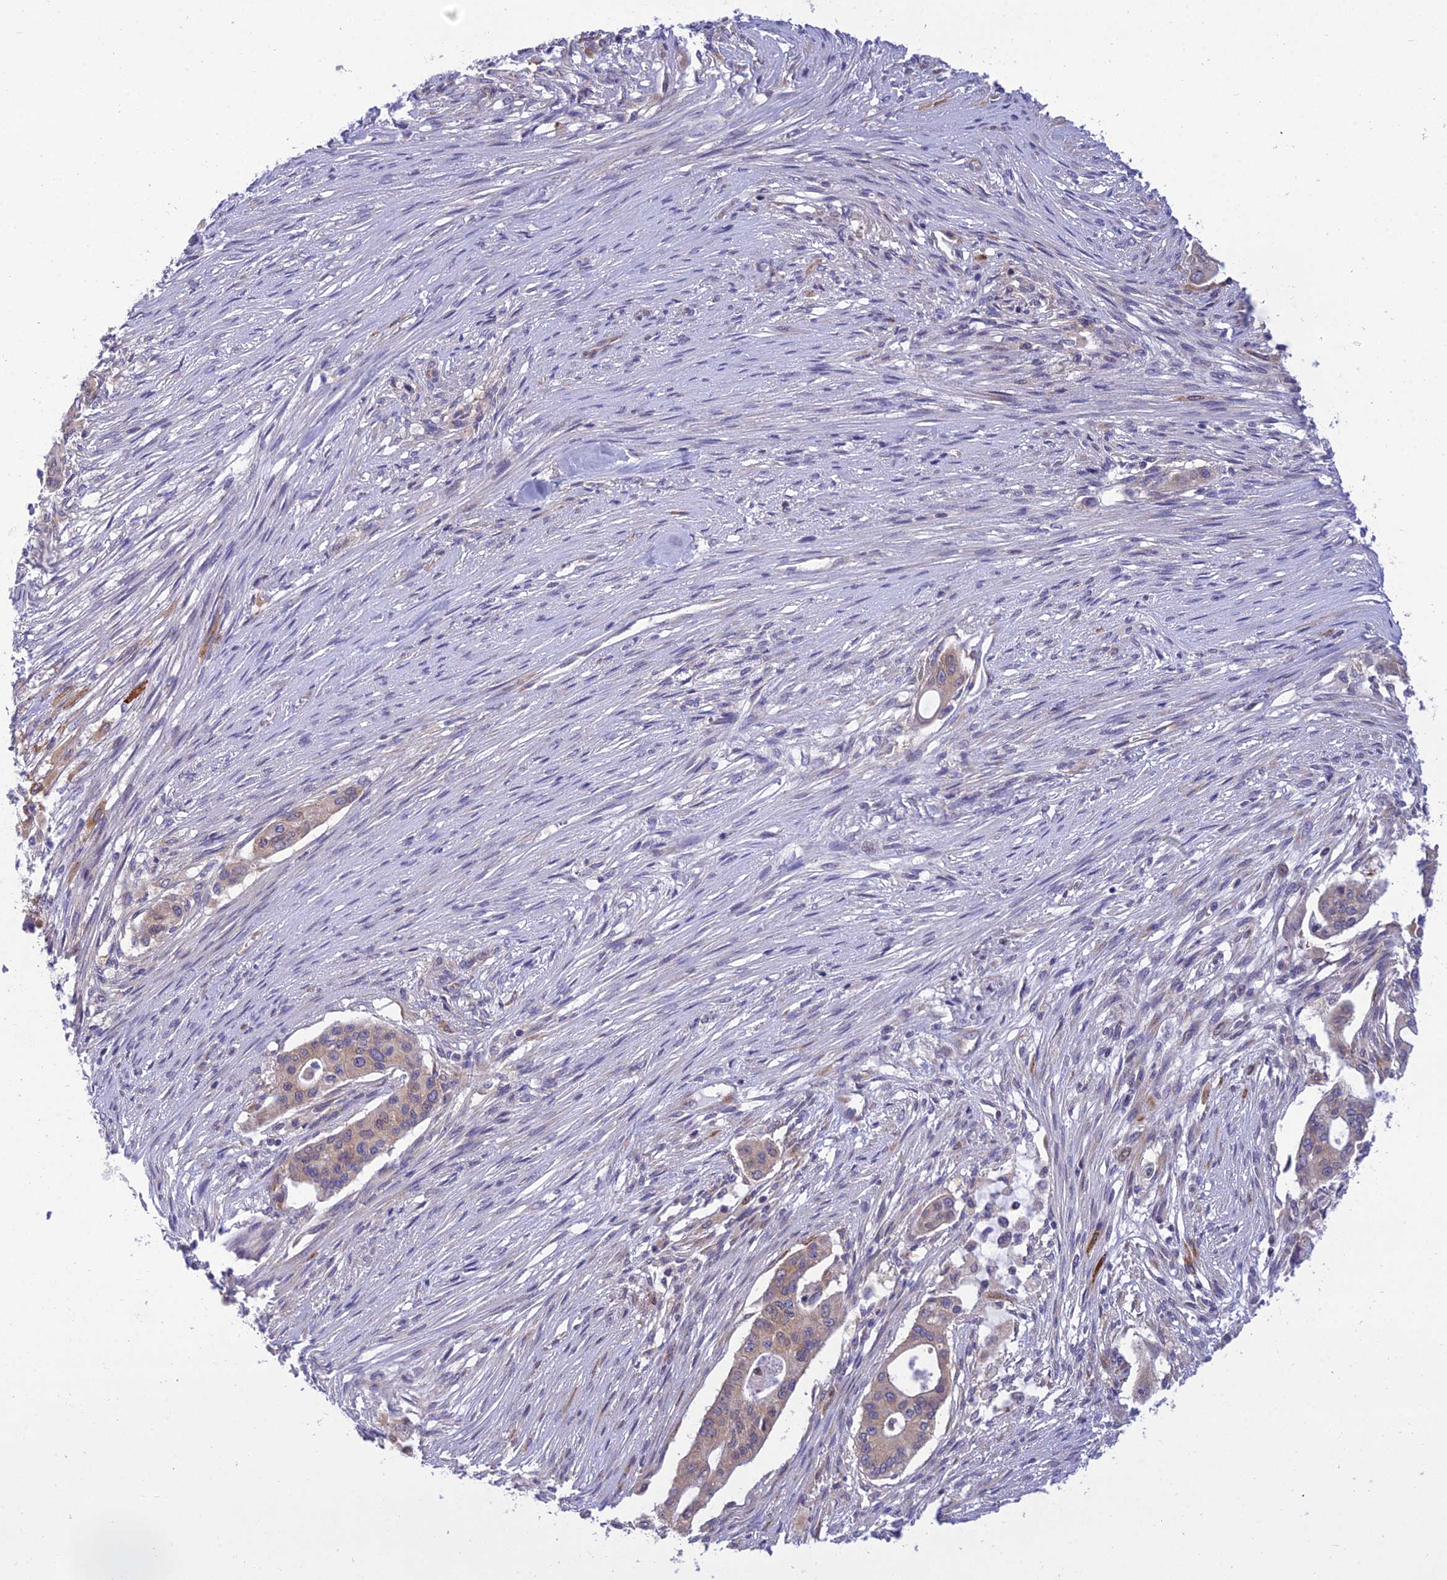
{"staining": {"intensity": "weak", "quantity": "25%-75%", "location": "cytoplasmic/membranous"}, "tissue": "pancreatic cancer", "cell_type": "Tumor cells", "image_type": "cancer", "snomed": [{"axis": "morphology", "description": "Adenocarcinoma, NOS"}, {"axis": "topography", "description": "Pancreas"}], "caption": "Immunohistochemistry (IHC) staining of pancreatic cancer, which shows low levels of weak cytoplasmic/membranous expression in about 25%-75% of tumor cells indicating weak cytoplasmic/membranous protein positivity. The staining was performed using DAB (brown) for protein detection and nuclei were counterstained in hematoxylin (blue).", "gene": "CLCN7", "patient": {"sex": "male", "age": 46}}